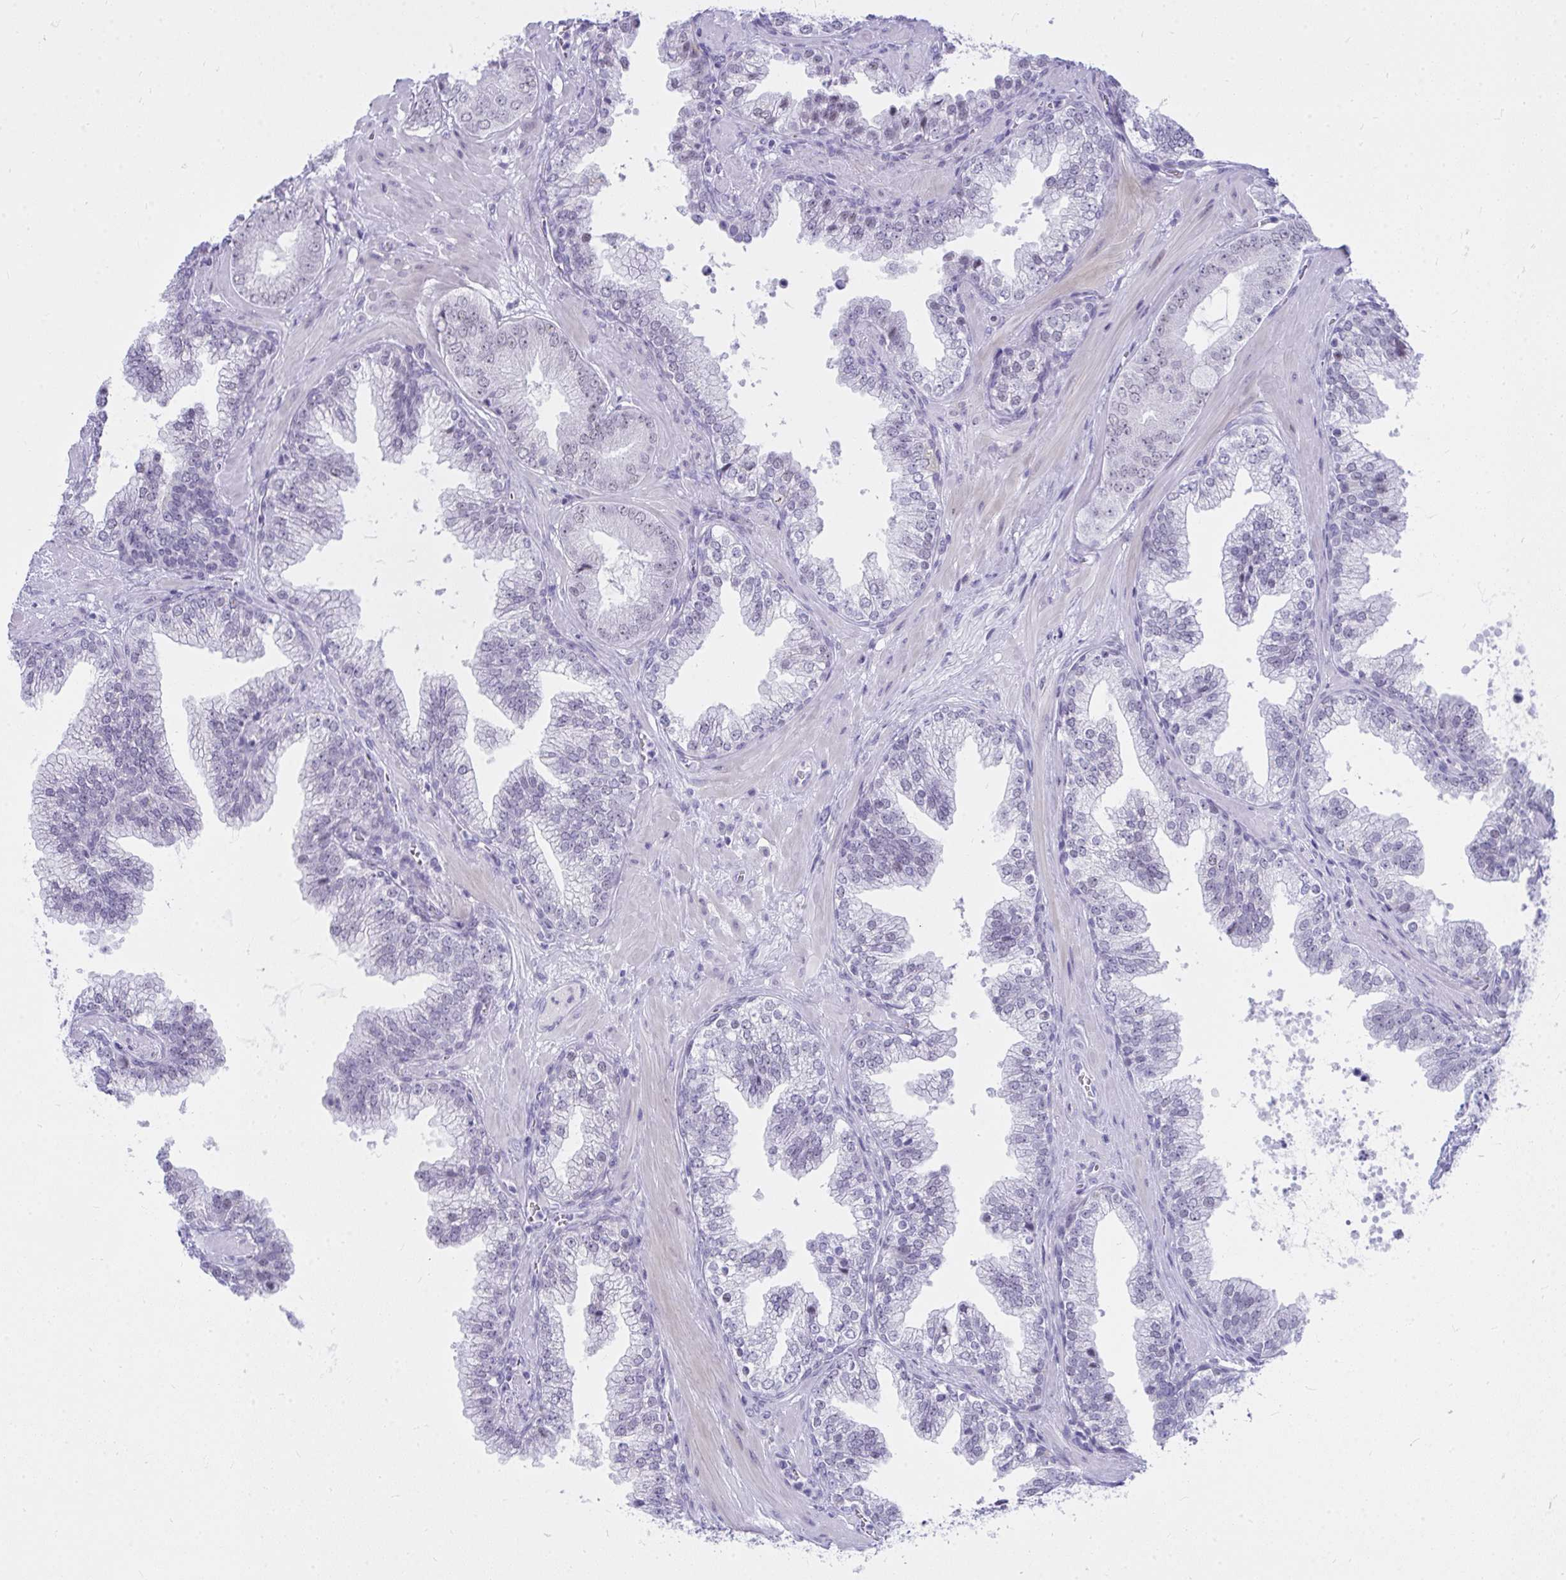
{"staining": {"intensity": "negative", "quantity": "none", "location": "none"}, "tissue": "prostate cancer", "cell_type": "Tumor cells", "image_type": "cancer", "snomed": [{"axis": "morphology", "description": "Adenocarcinoma, High grade"}, {"axis": "topography", "description": "Prostate"}], "caption": "The immunohistochemistry (IHC) photomicrograph has no significant staining in tumor cells of prostate high-grade adenocarcinoma tissue. The staining was performed using DAB to visualize the protein expression in brown, while the nuclei were stained in blue with hematoxylin (Magnification: 20x).", "gene": "OR5F1", "patient": {"sex": "male", "age": 65}}